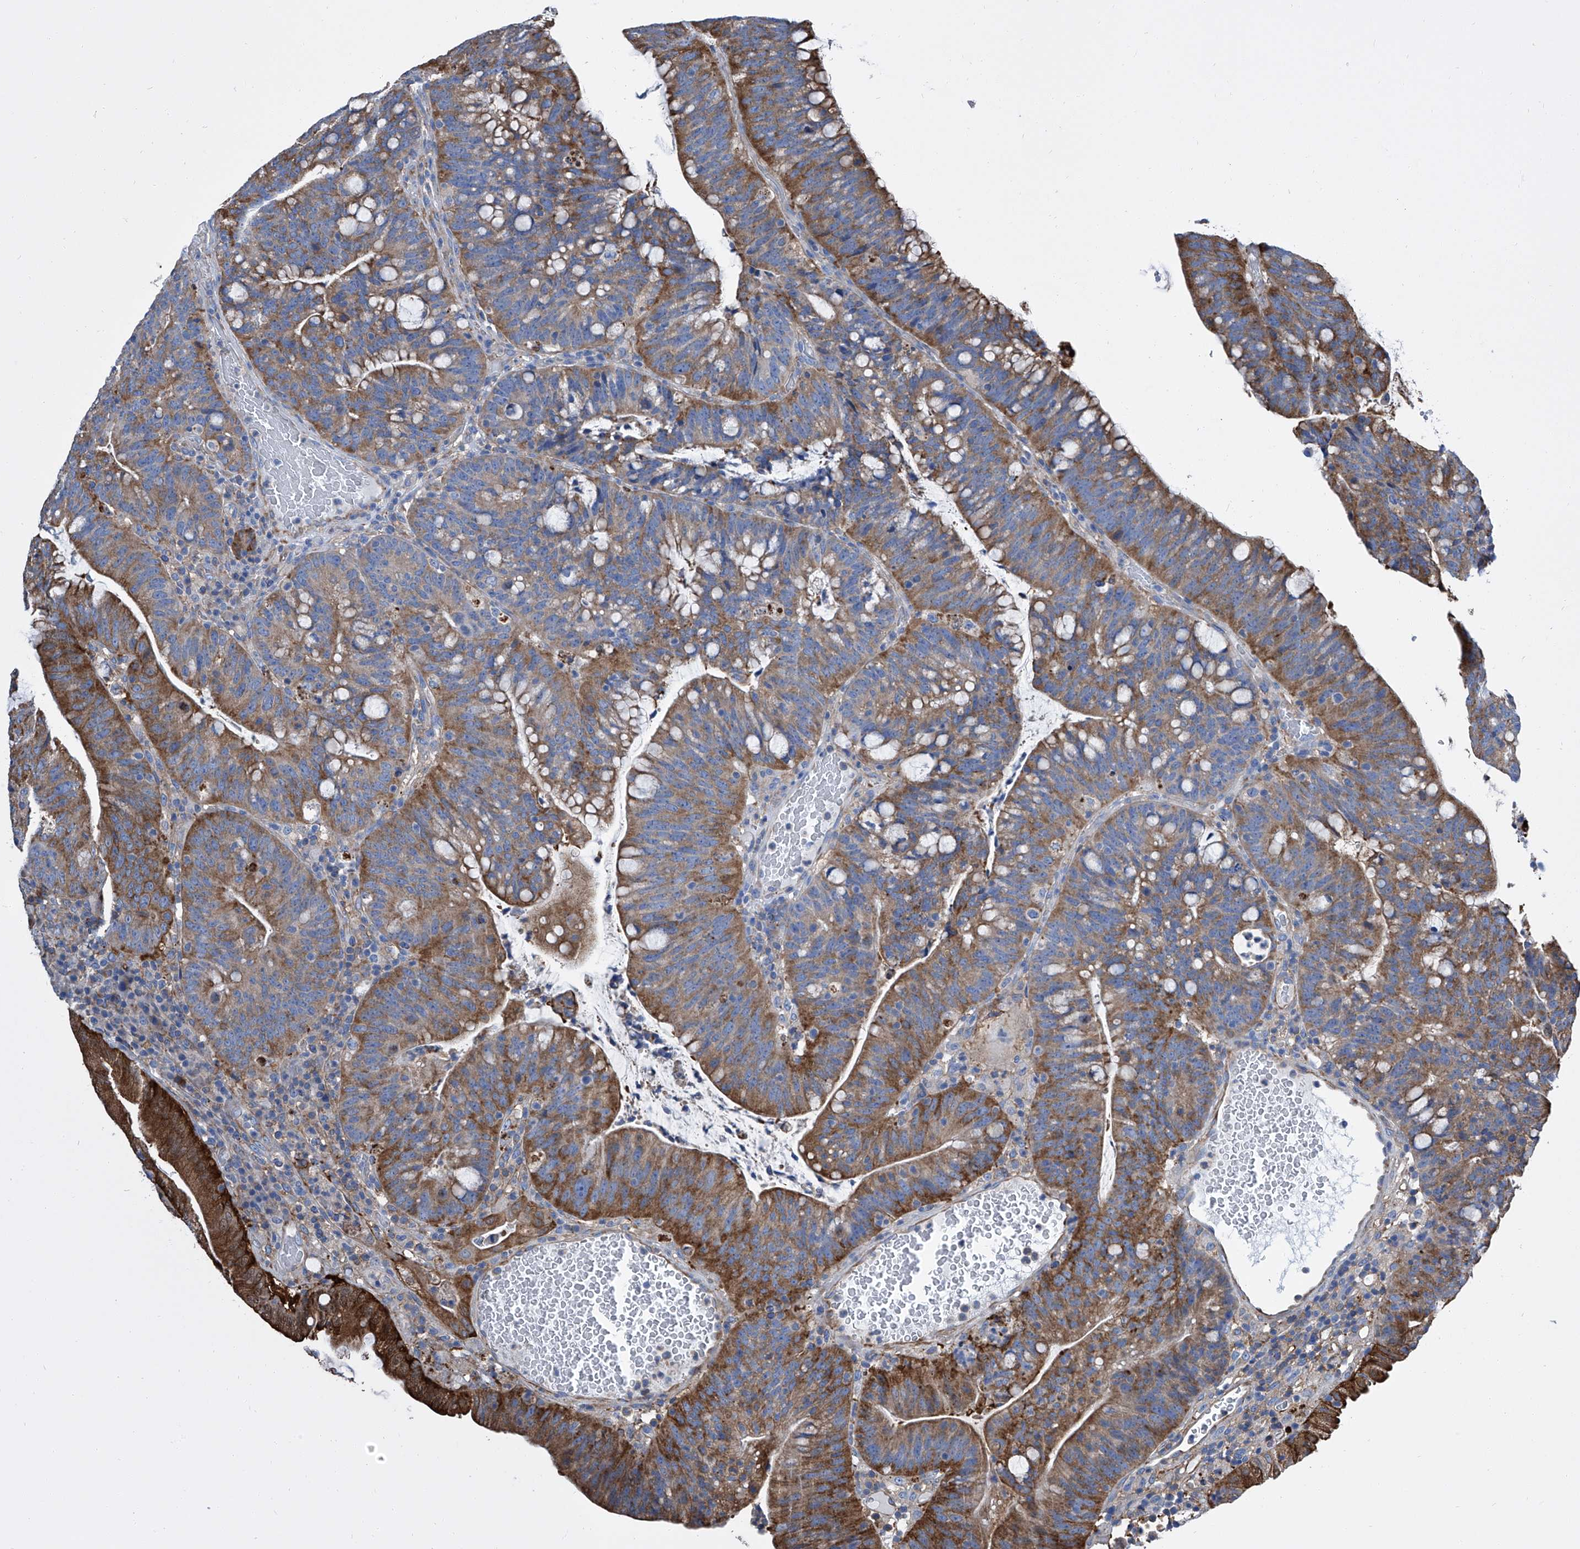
{"staining": {"intensity": "moderate", "quantity": ">75%", "location": "cytoplasmic/membranous"}, "tissue": "colorectal cancer", "cell_type": "Tumor cells", "image_type": "cancer", "snomed": [{"axis": "morphology", "description": "Adenocarcinoma, NOS"}, {"axis": "topography", "description": "Colon"}], "caption": "The immunohistochemical stain labels moderate cytoplasmic/membranous staining in tumor cells of colorectal cancer (adenocarcinoma) tissue. (Stains: DAB in brown, nuclei in blue, Microscopy: brightfield microscopy at high magnification).", "gene": "GPT", "patient": {"sex": "female", "age": 66}}